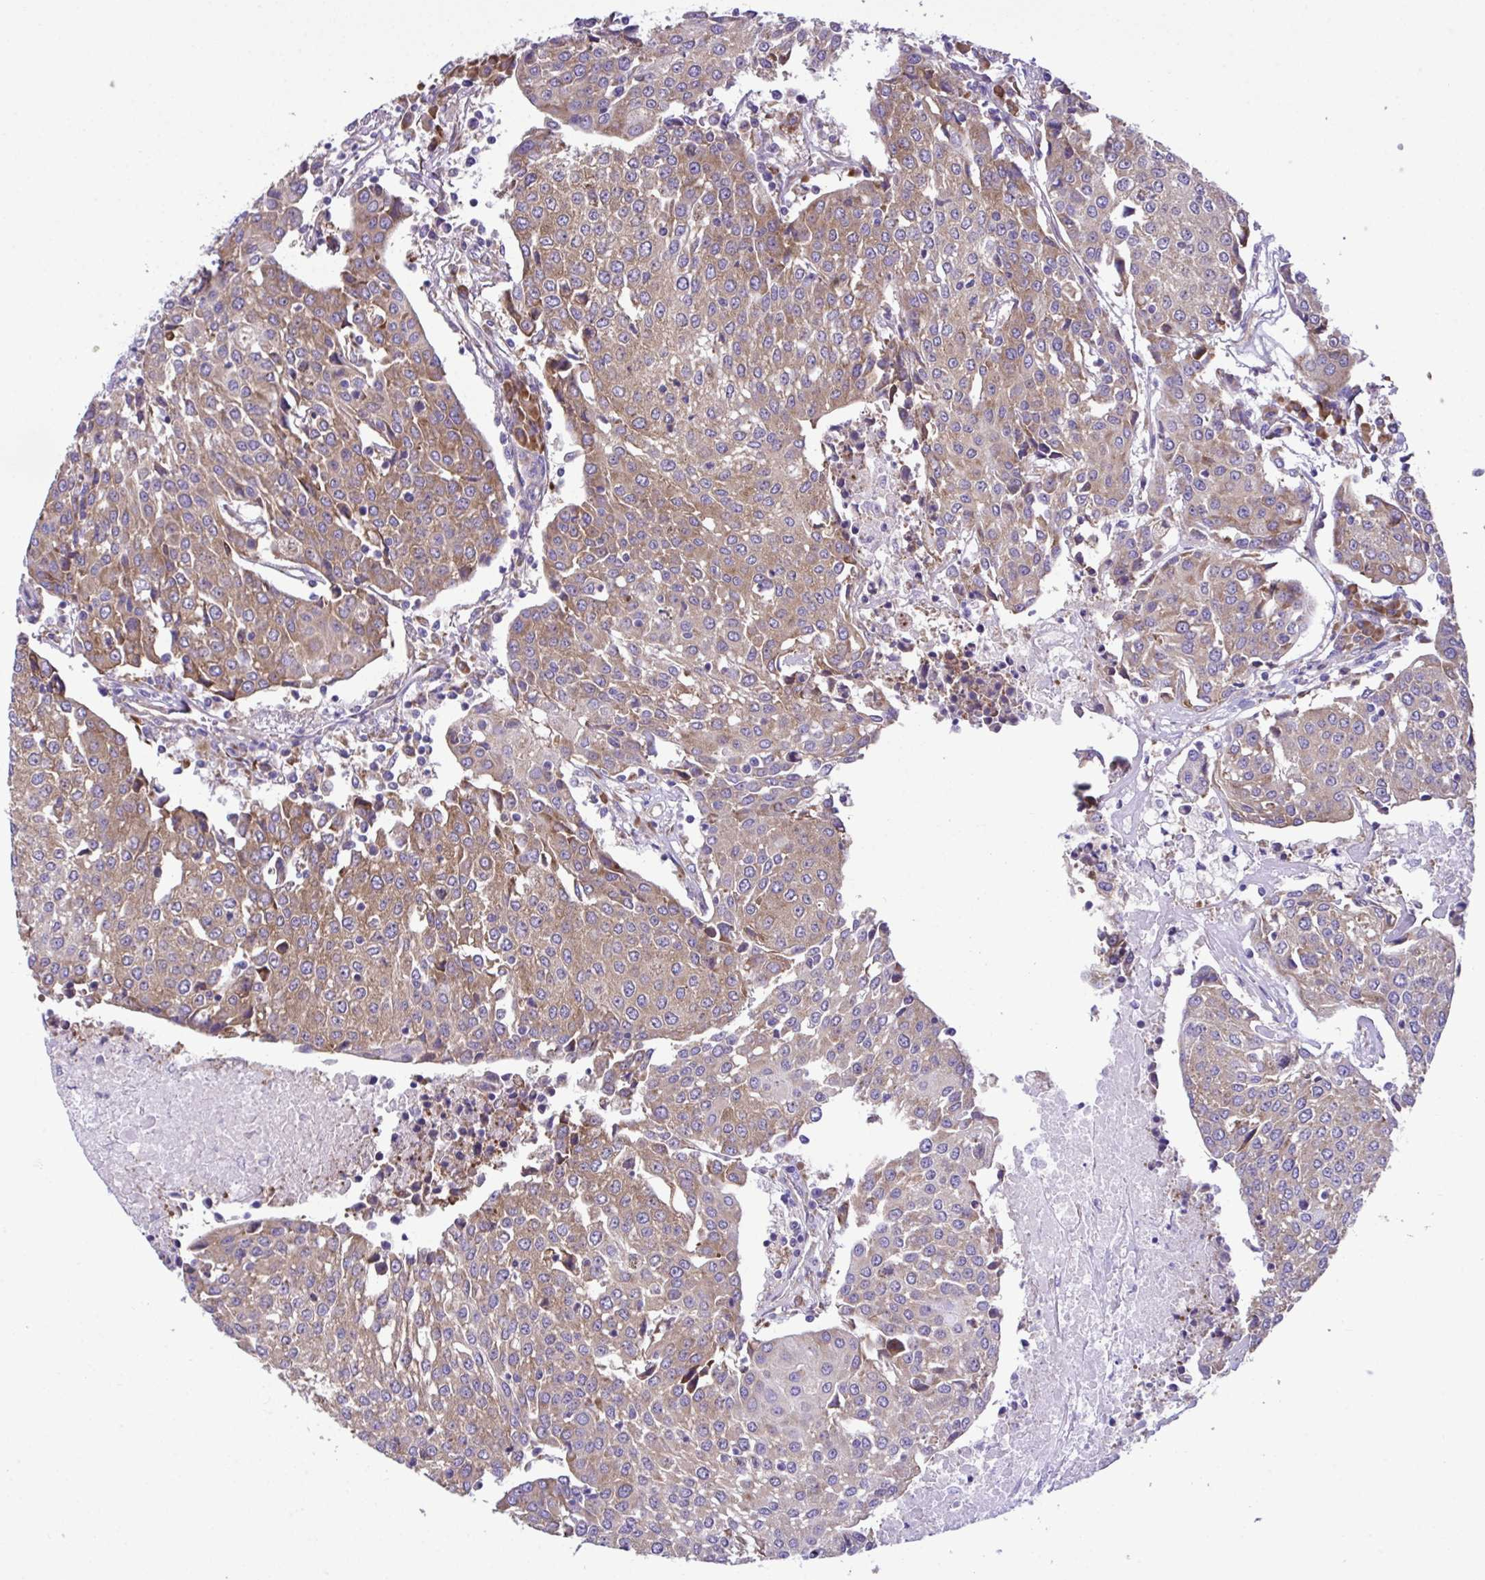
{"staining": {"intensity": "moderate", "quantity": ">75%", "location": "cytoplasmic/membranous"}, "tissue": "urothelial cancer", "cell_type": "Tumor cells", "image_type": "cancer", "snomed": [{"axis": "morphology", "description": "Urothelial carcinoma, High grade"}, {"axis": "topography", "description": "Urinary bladder"}], "caption": "An image of urothelial carcinoma (high-grade) stained for a protein displays moderate cytoplasmic/membranous brown staining in tumor cells.", "gene": "RPL7", "patient": {"sex": "female", "age": 85}}